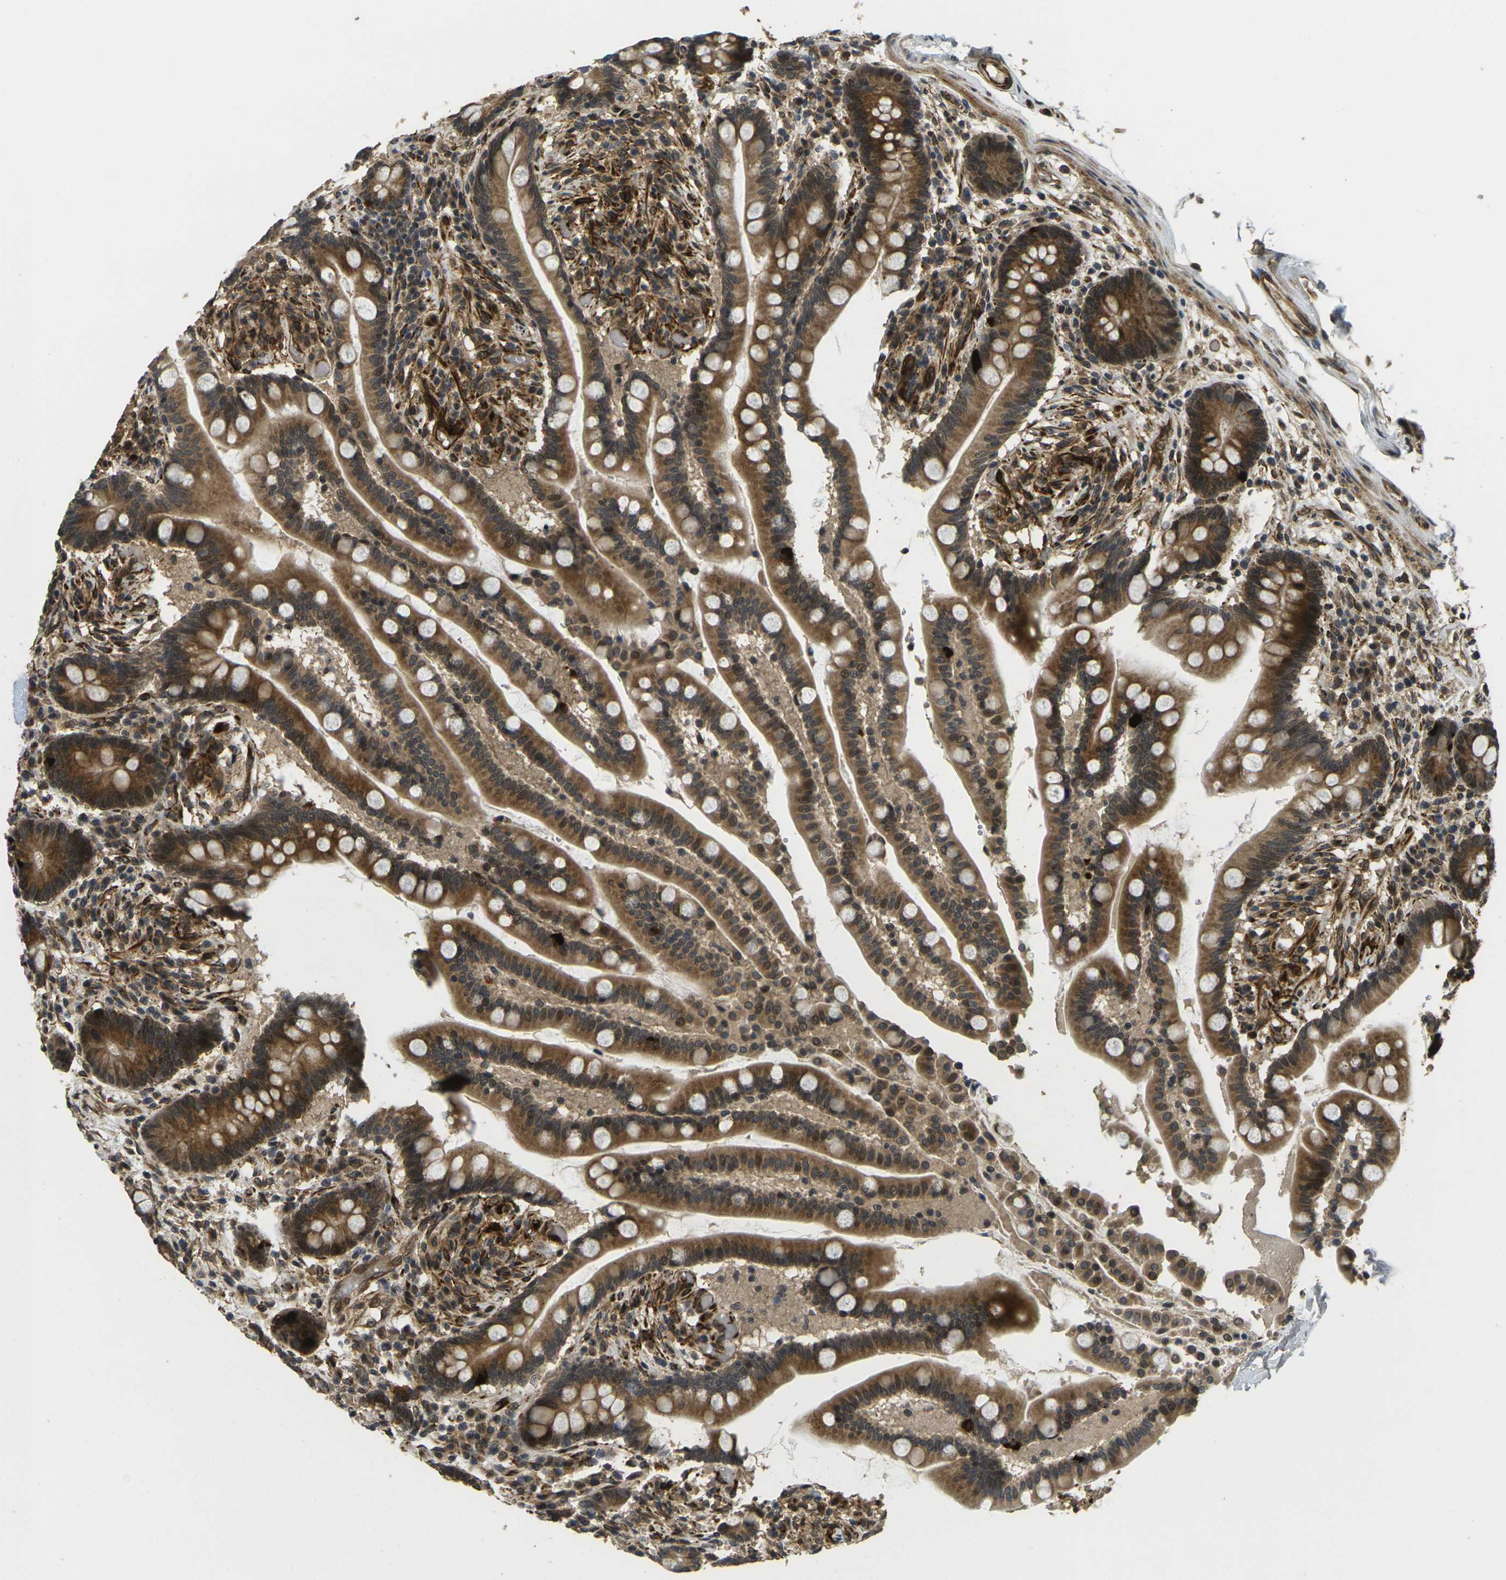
{"staining": {"intensity": "strong", "quantity": ">75%", "location": "cytoplasmic/membranous"}, "tissue": "colon", "cell_type": "Endothelial cells", "image_type": "normal", "snomed": [{"axis": "morphology", "description": "Normal tissue, NOS"}, {"axis": "topography", "description": "Colon"}], "caption": "Protein expression analysis of normal human colon reveals strong cytoplasmic/membranous positivity in about >75% of endothelial cells. The staining was performed using DAB to visualize the protein expression in brown, while the nuclei were stained in blue with hematoxylin (Magnification: 20x).", "gene": "FUT11", "patient": {"sex": "male", "age": 73}}